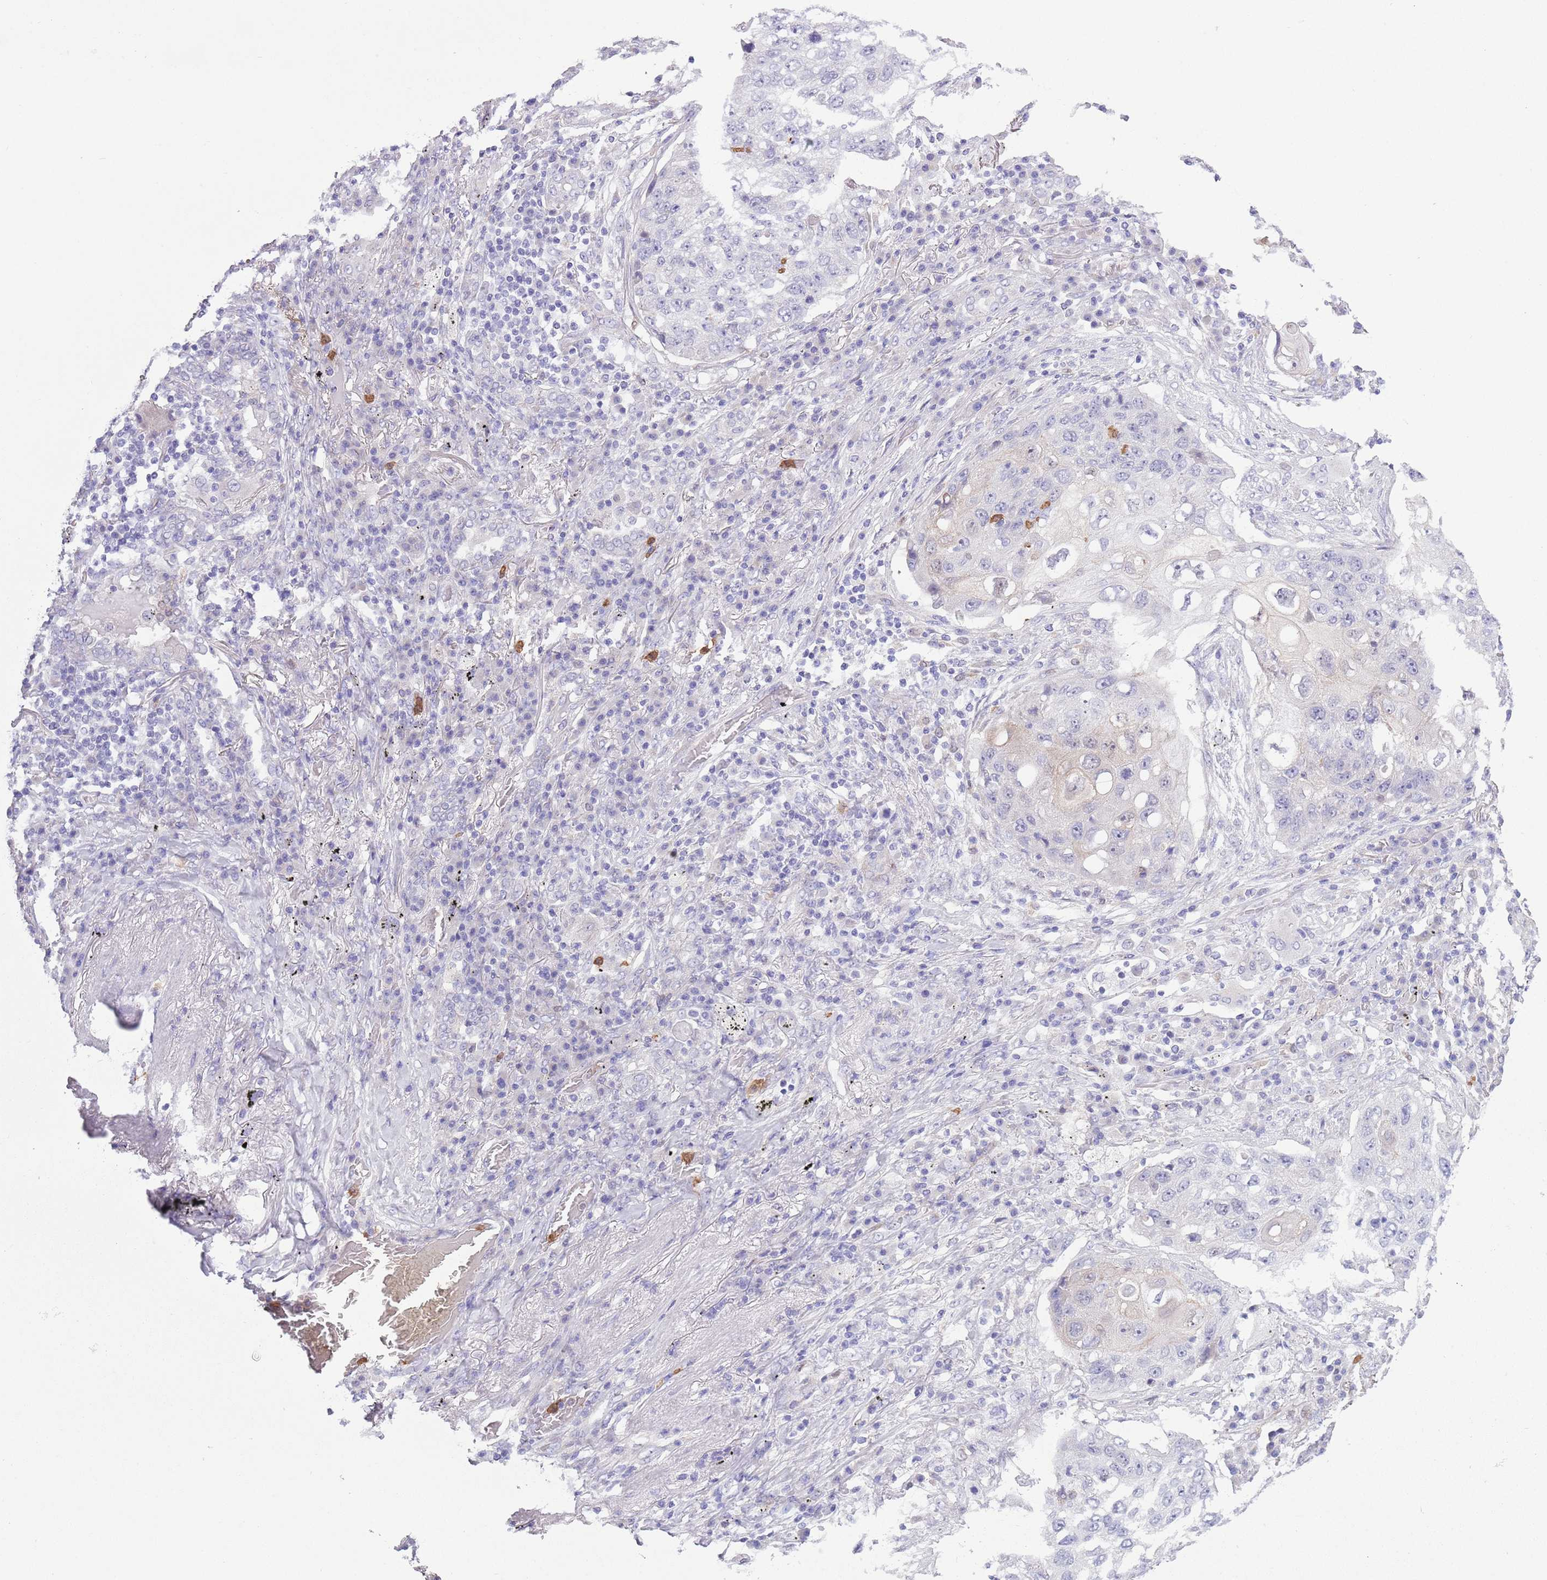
{"staining": {"intensity": "negative", "quantity": "none", "location": "none"}, "tissue": "lung cancer", "cell_type": "Tumor cells", "image_type": "cancer", "snomed": [{"axis": "morphology", "description": "Squamous cell carcinoma, NOS"}, {"axis": "topography", "description": "Lung"}], "caption": "Tumor cells show no significant protein positivity in lung squamous cell carcinoma.", "gene": "ZFP2", "patient": {"sex": "female", "age": 63}}